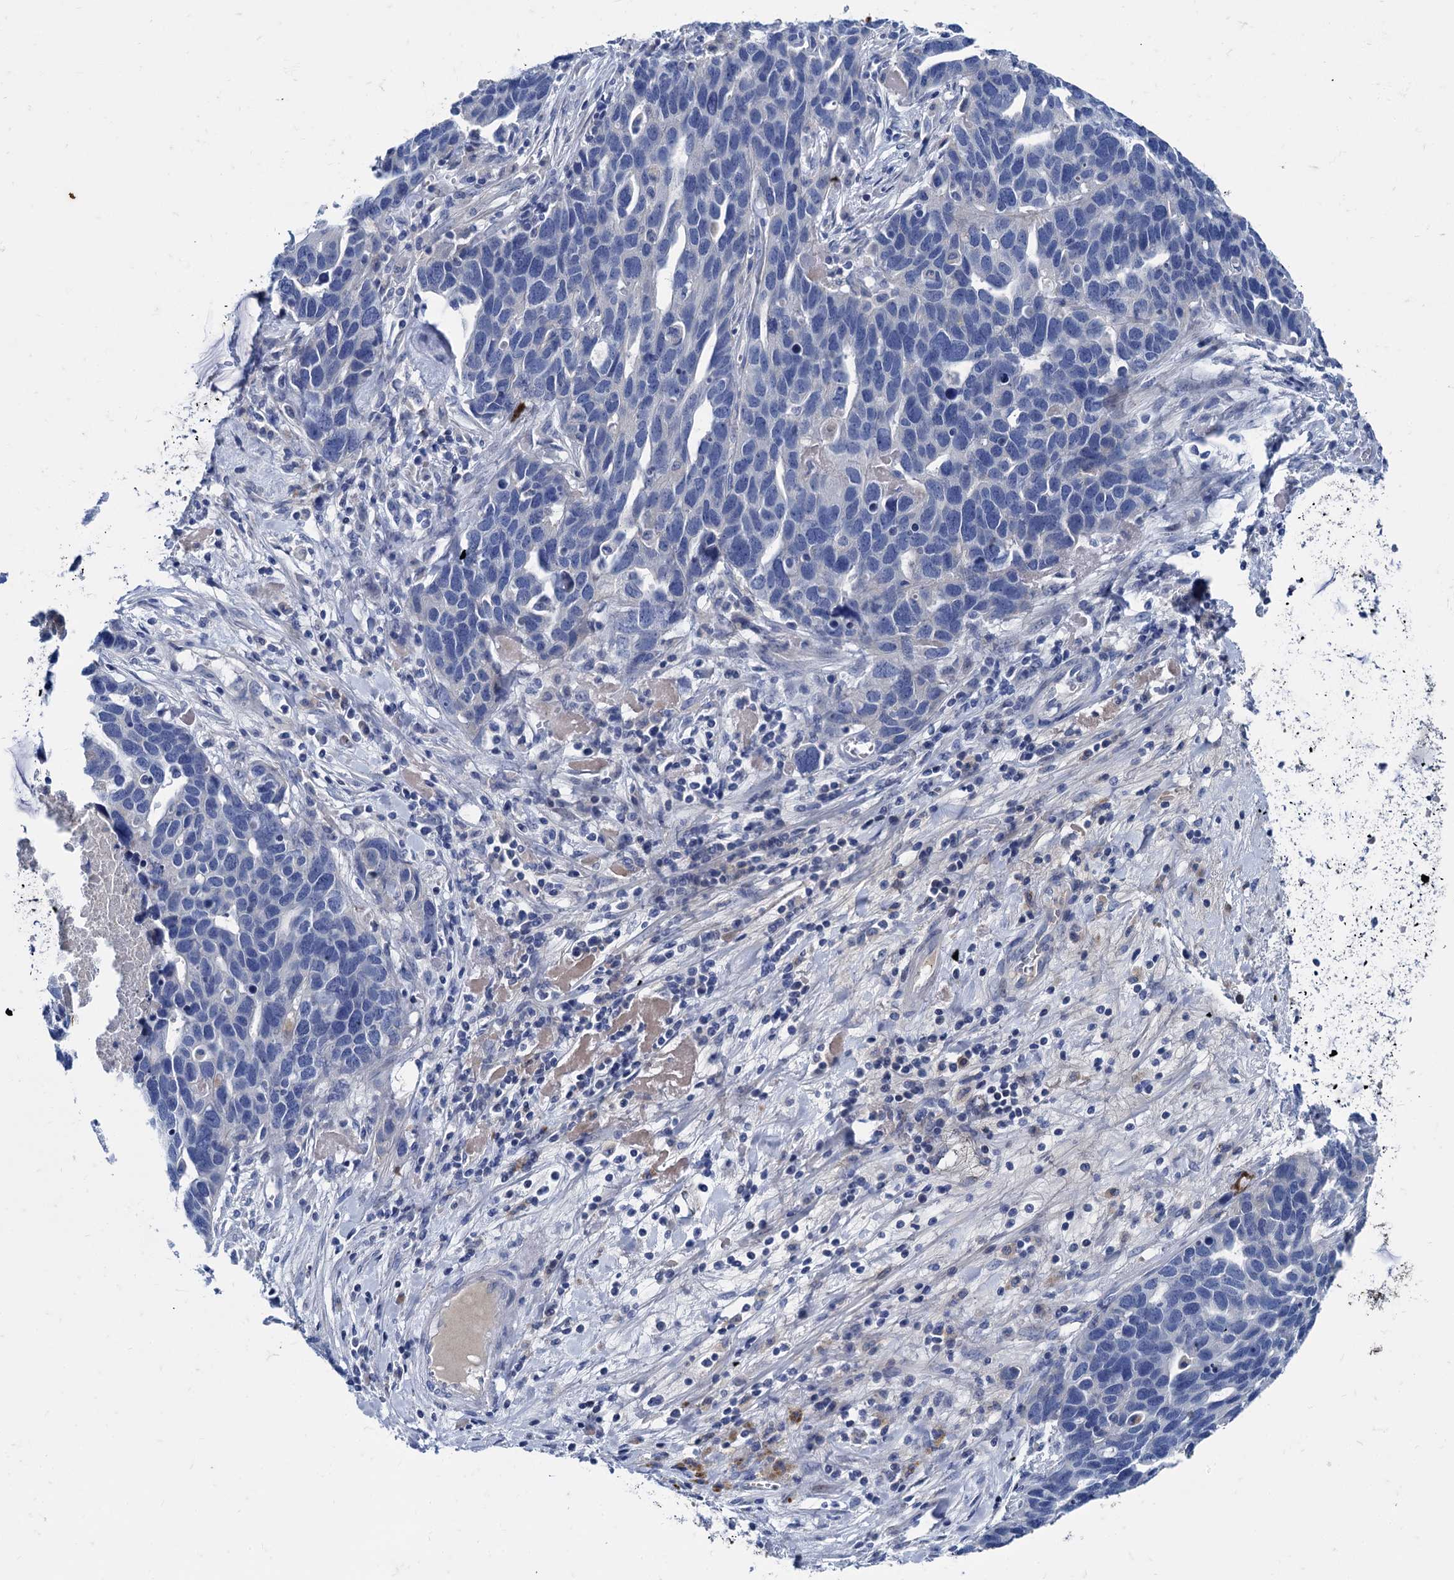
{"staining": {"intensity": "negative", "quantity": "none", "location": "none"}, "tissue": "ovarian cancer", "cell_type": "Tumor cells", "image_type": "cancer", "snomed": [{"axis": "morphology", "description": "Cystadenocarcinoma, serous, NOS"}, {"axis": "topography", "description": "Ovary"}], "caption": "Tumor cells show no significant protein staining in ovarian cancer (serous cystadenocarcinoma).", "gene": "TMEM72", "patient": {"sex": "female", "age": 54}}